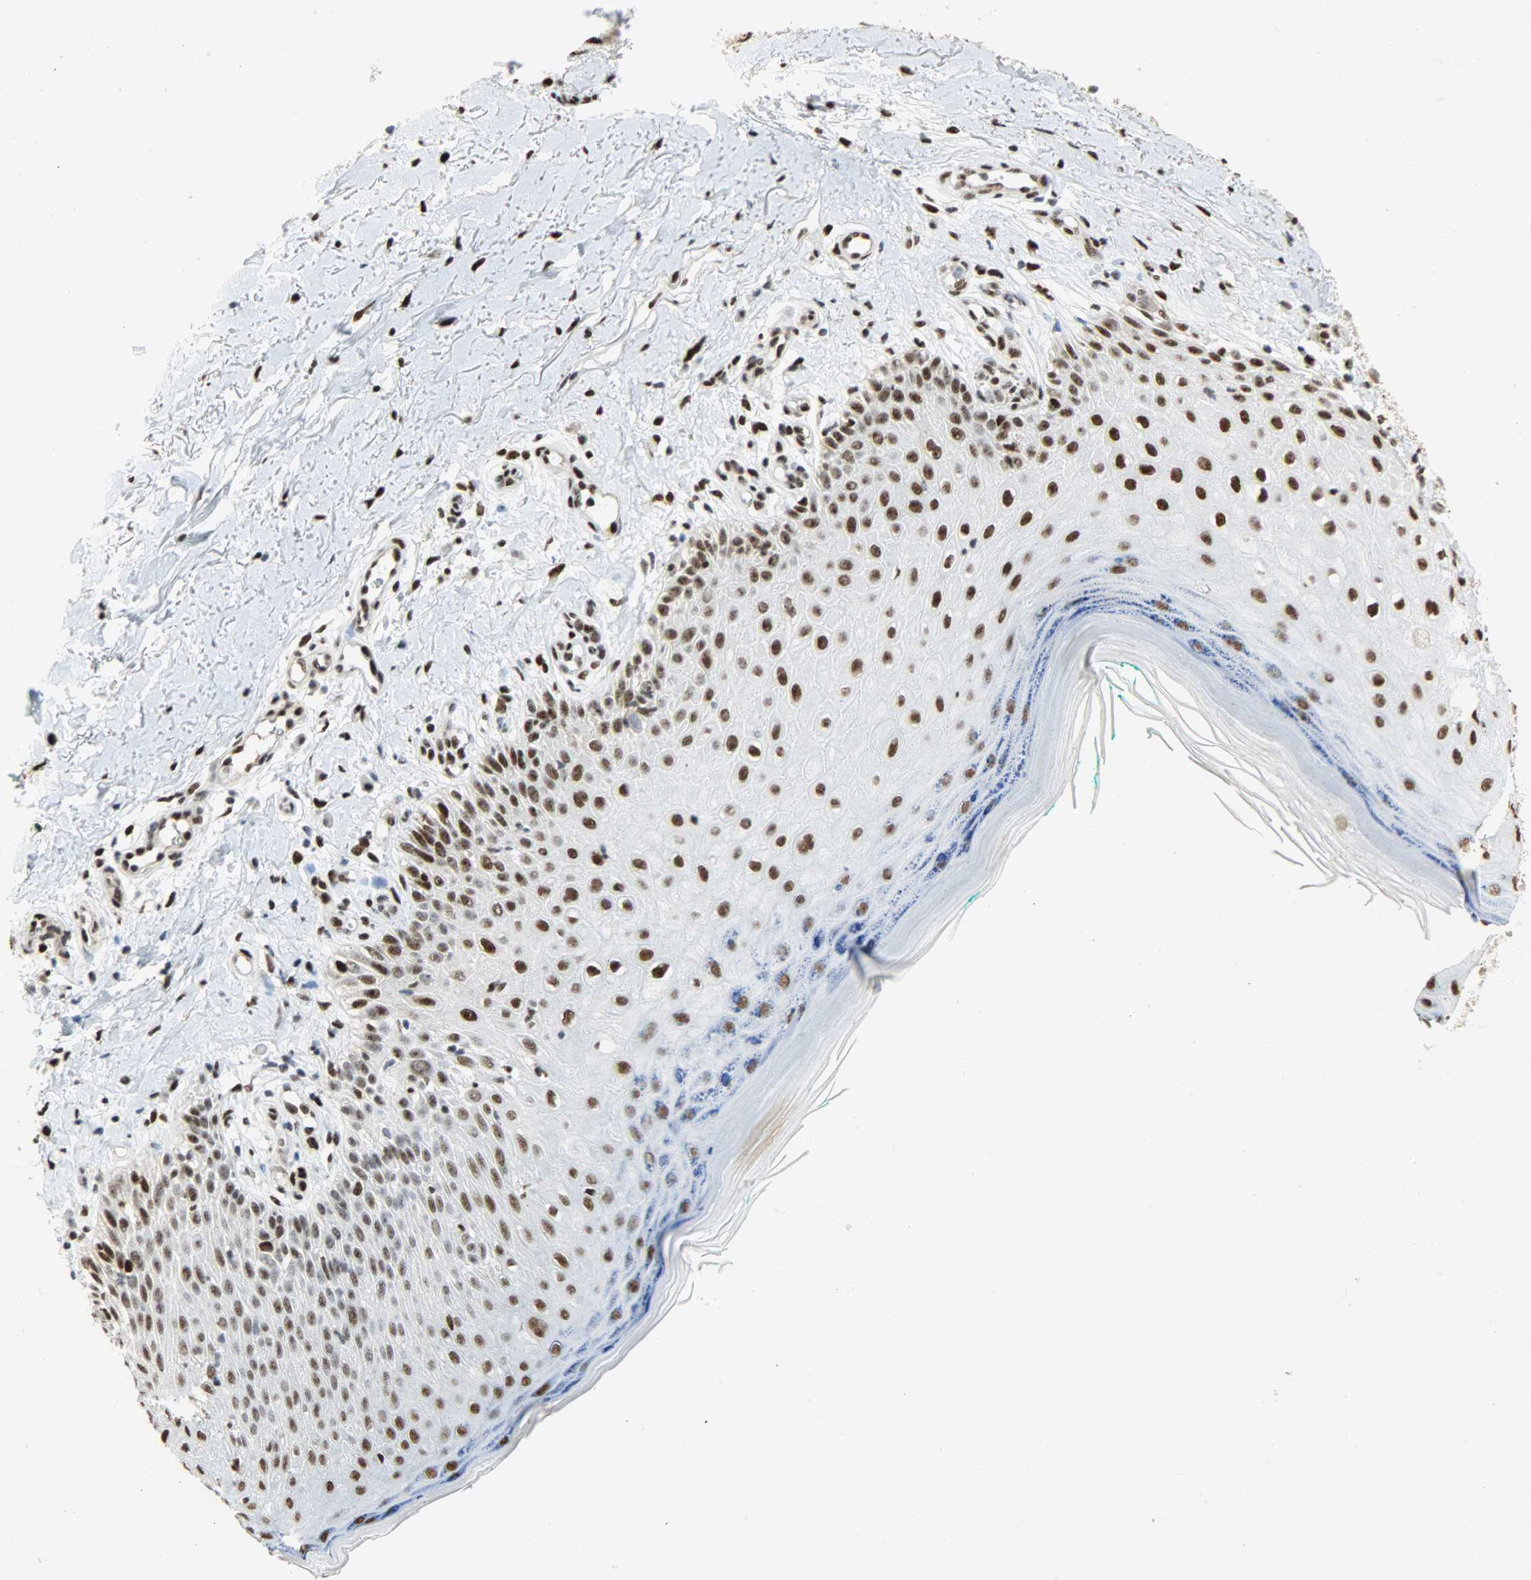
{"staining": {"intensity": "strong", "quantity": ">75%", "location": "nuclear"}, "tissue": "skin cancer", "cell_type": "Tumor cells", "image_type": "cancer", "snomed": [{"axis": "morphology", "description": "Squamous cell carcinoma, NOS"}, {"axis": "topography", "description": "Skin"}], "caption": "Protein expression analysis of squamous cell carcinoma (skin) demonstrates strong nuclear staining in about >75% of tumor cells.", "gene": "SSB", "patient": {"sex": "female", "age": 42}}